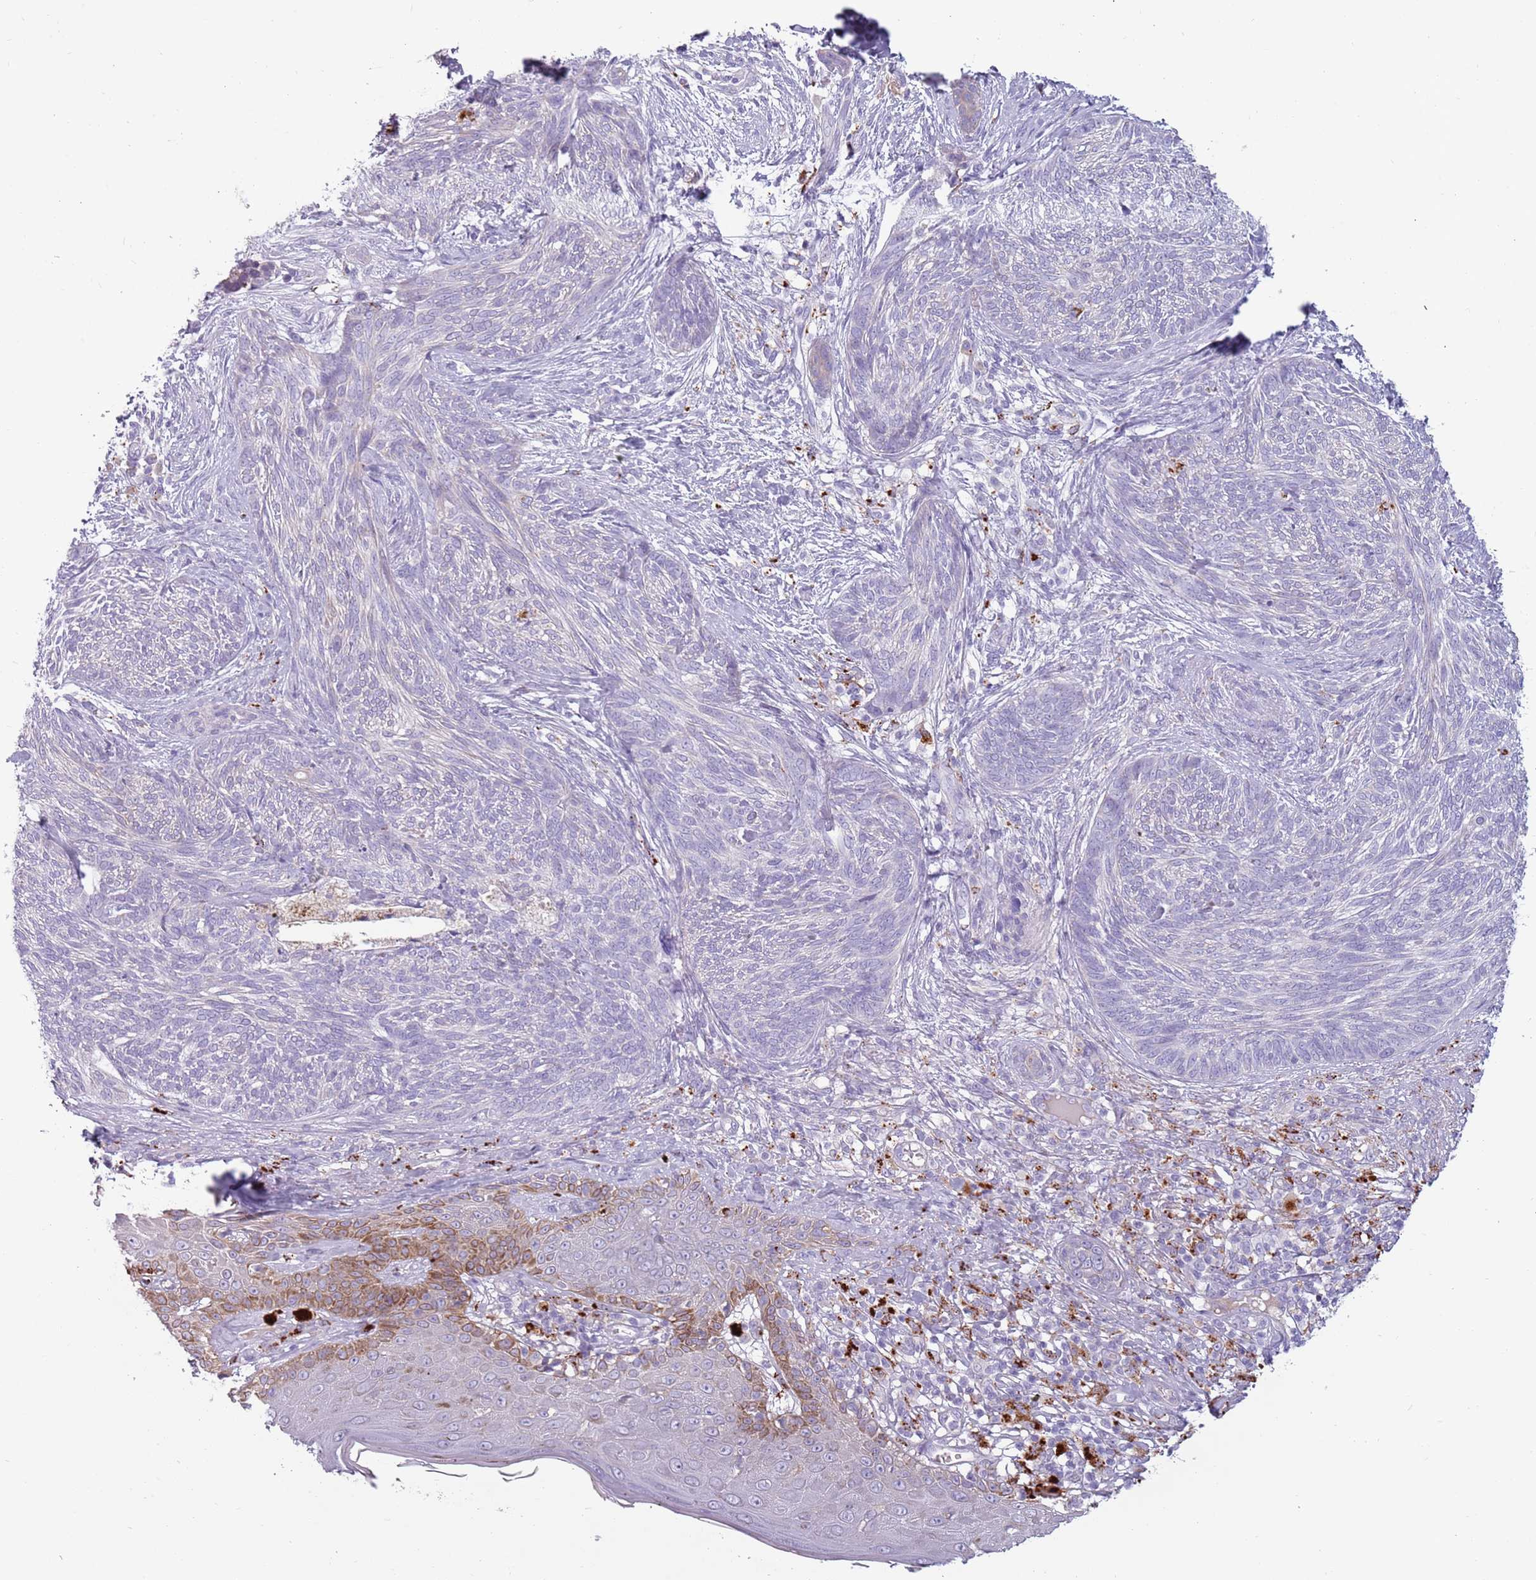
{"staining": {"intensity": "negative", "quantity": "none", "location": "none"}, "tissue": "skin cancer", "cell_type": "Tumor cells", "image_type": "cancer", "snomed": [{"axis": "morphology", "description": "Basal cell carcinoma"}, {"axis": "topography", "description": "Skin"}], "caption": "Immunohistochemical staining of human basal cell carcinoma (skin) shows no significant positivity in tumor cells.", "gene": "NWD2", "patient": {"sex": "male", "age": 73}}